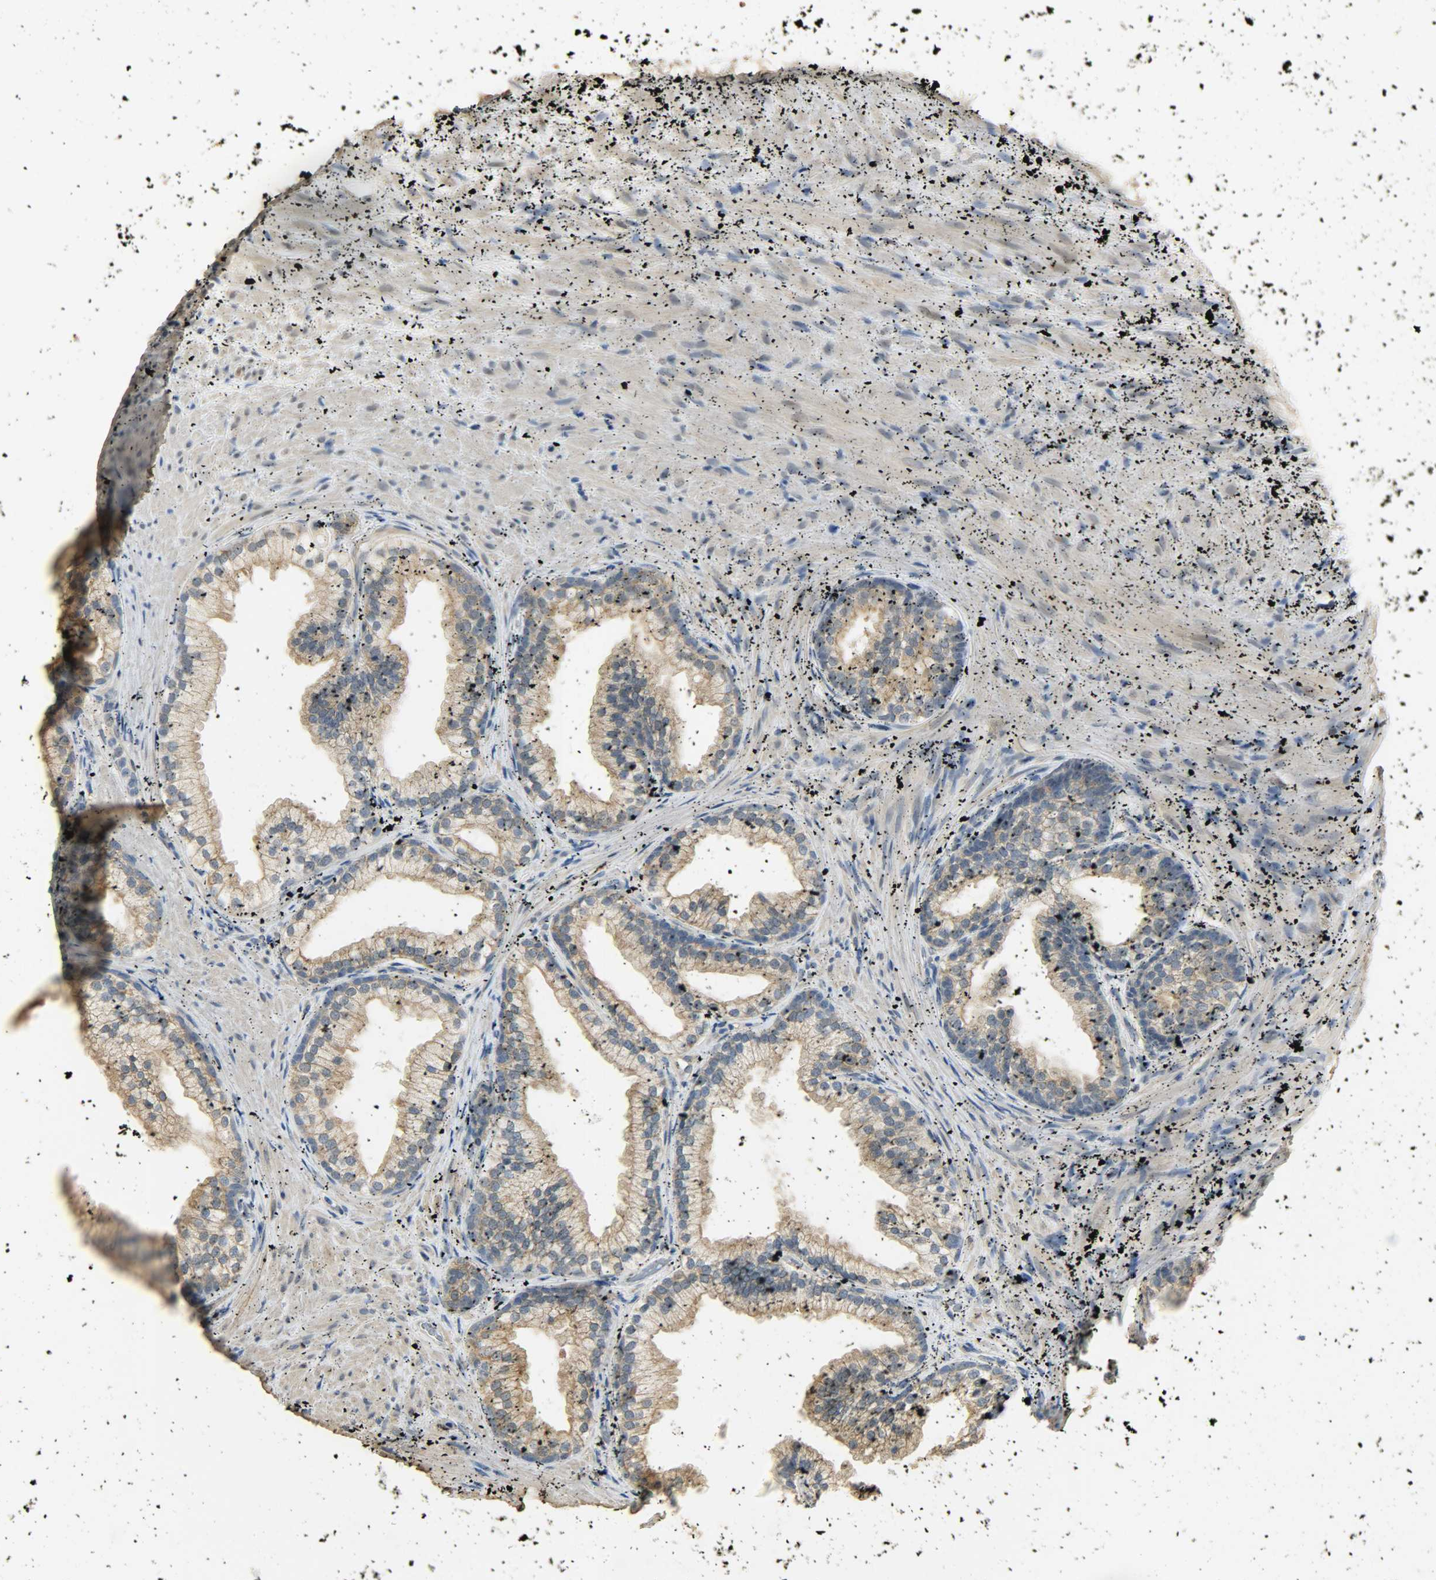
{"staining": {"intensity": "moderate", "quantity": ">75%", "location": "cytoplasmic/membranous"}, "tissue": "prostate", "cell_type": "Glandular cells", "image_type": "normal", "snomed": [{"axis": "morphology", "description": "Normal tissue, NOS"}, {"axis": "topography", "description": "Prostate"}], "caption": "Immunohistochemistry micrograph of unremarkable human prostate stained for a protein (brown), which reveals medium levels of moderate cytoplasmic/membranous expression in about >75% of glandular cells.", "gene": "USP13", "patient": {"sex": "male", "age": 76}}